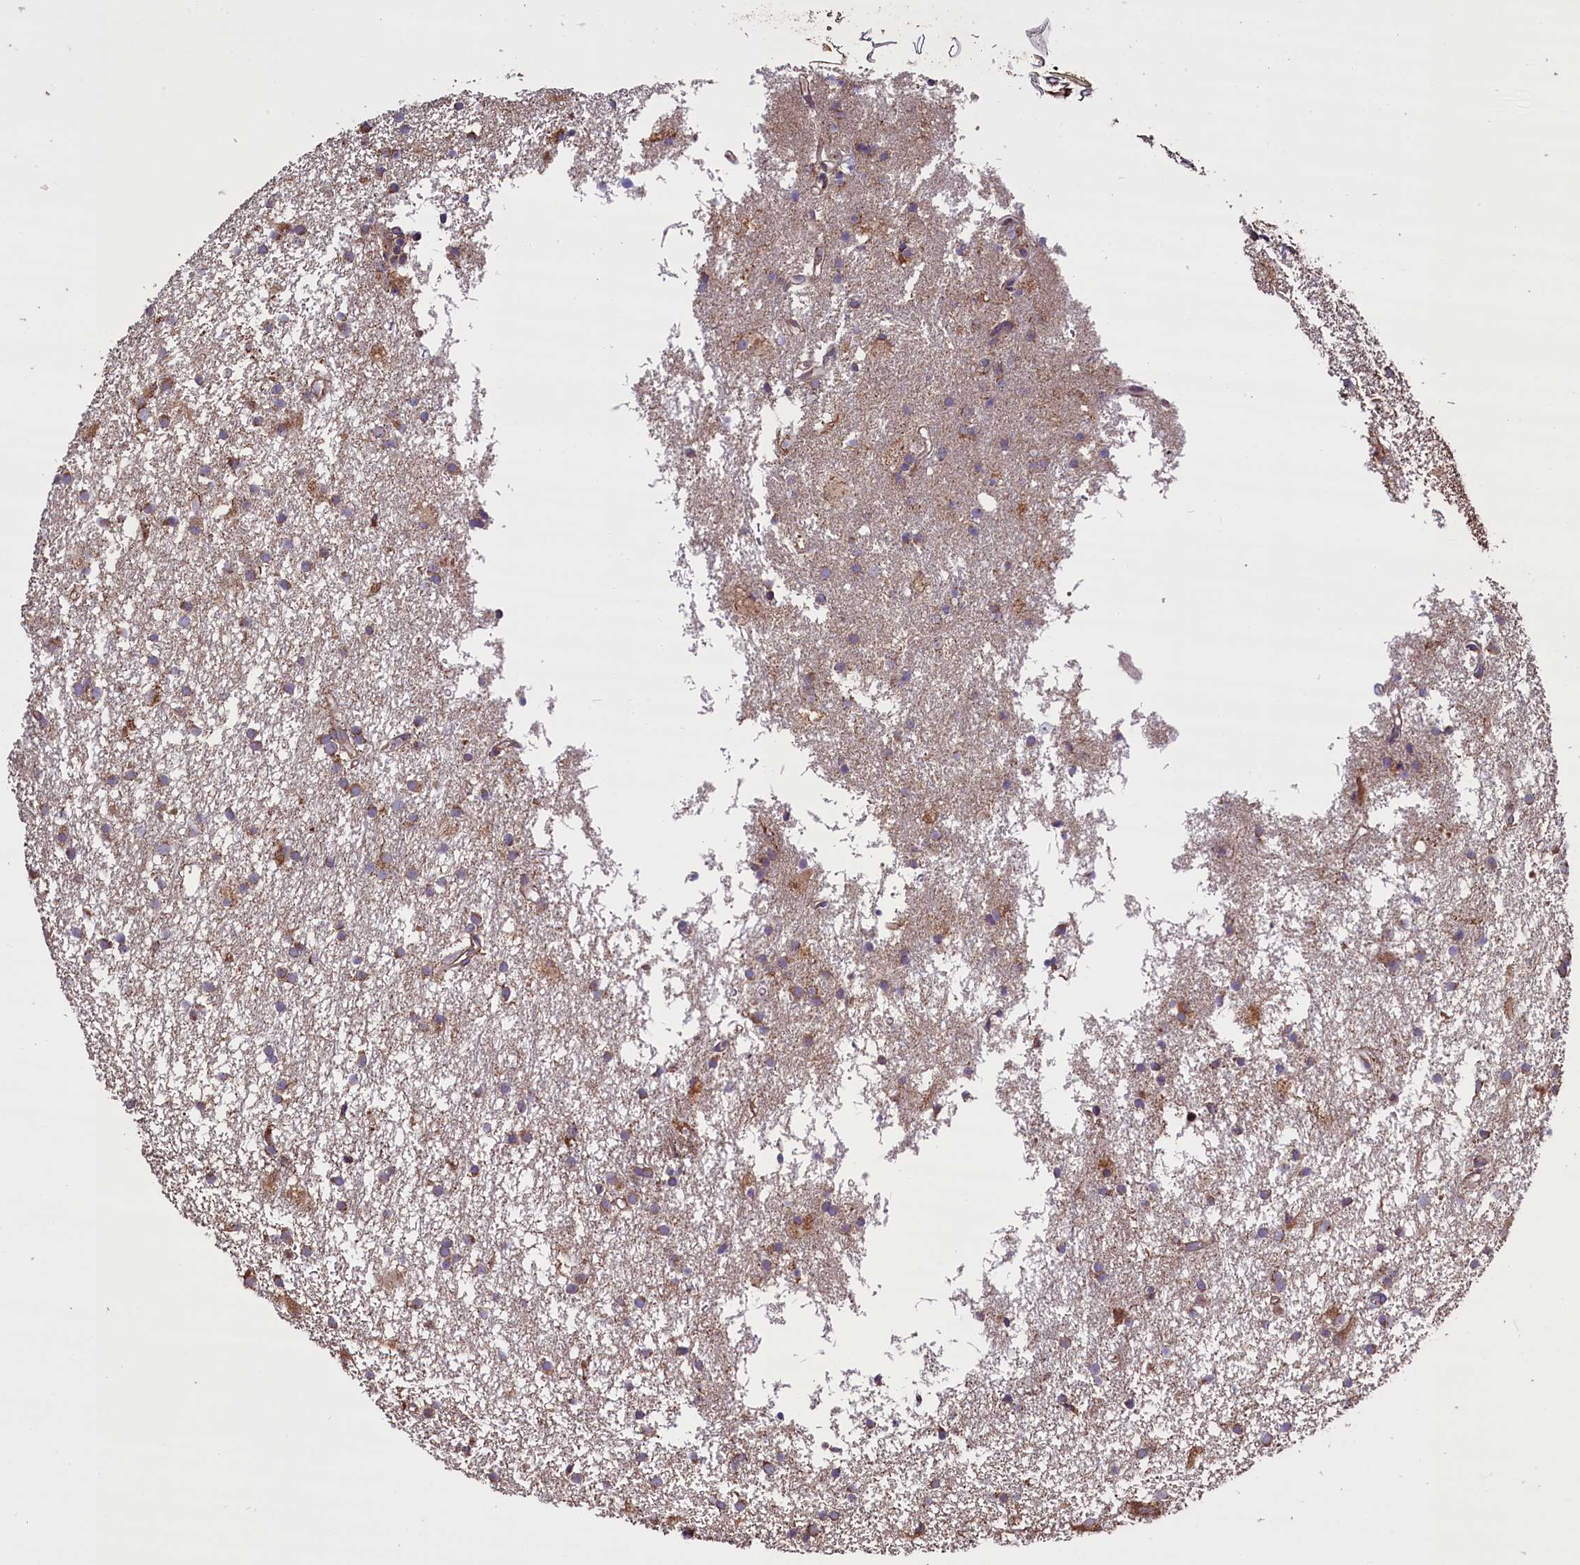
{"staining": {"intensity": "weak", "quantity": "<25%", "location": "cytoplasmic/membranous"}, "tissue": "glioma", "cell_type": "Tumor cells", "image_type": "cancer", "snomed": [{"axis": "morphology", "description": "Glioma, malignant, High grade"}, {"axis": "topography", "description": "Brain"}], "caption": "This image is of high-grade glioma (malignant) stained with IHC to label a protein in brown with the nuclei are counter-stained blue. There is no staining in tumor cells.", "gene": "ZSWIM1", "patient": {"sex": "male", "age": 77}}